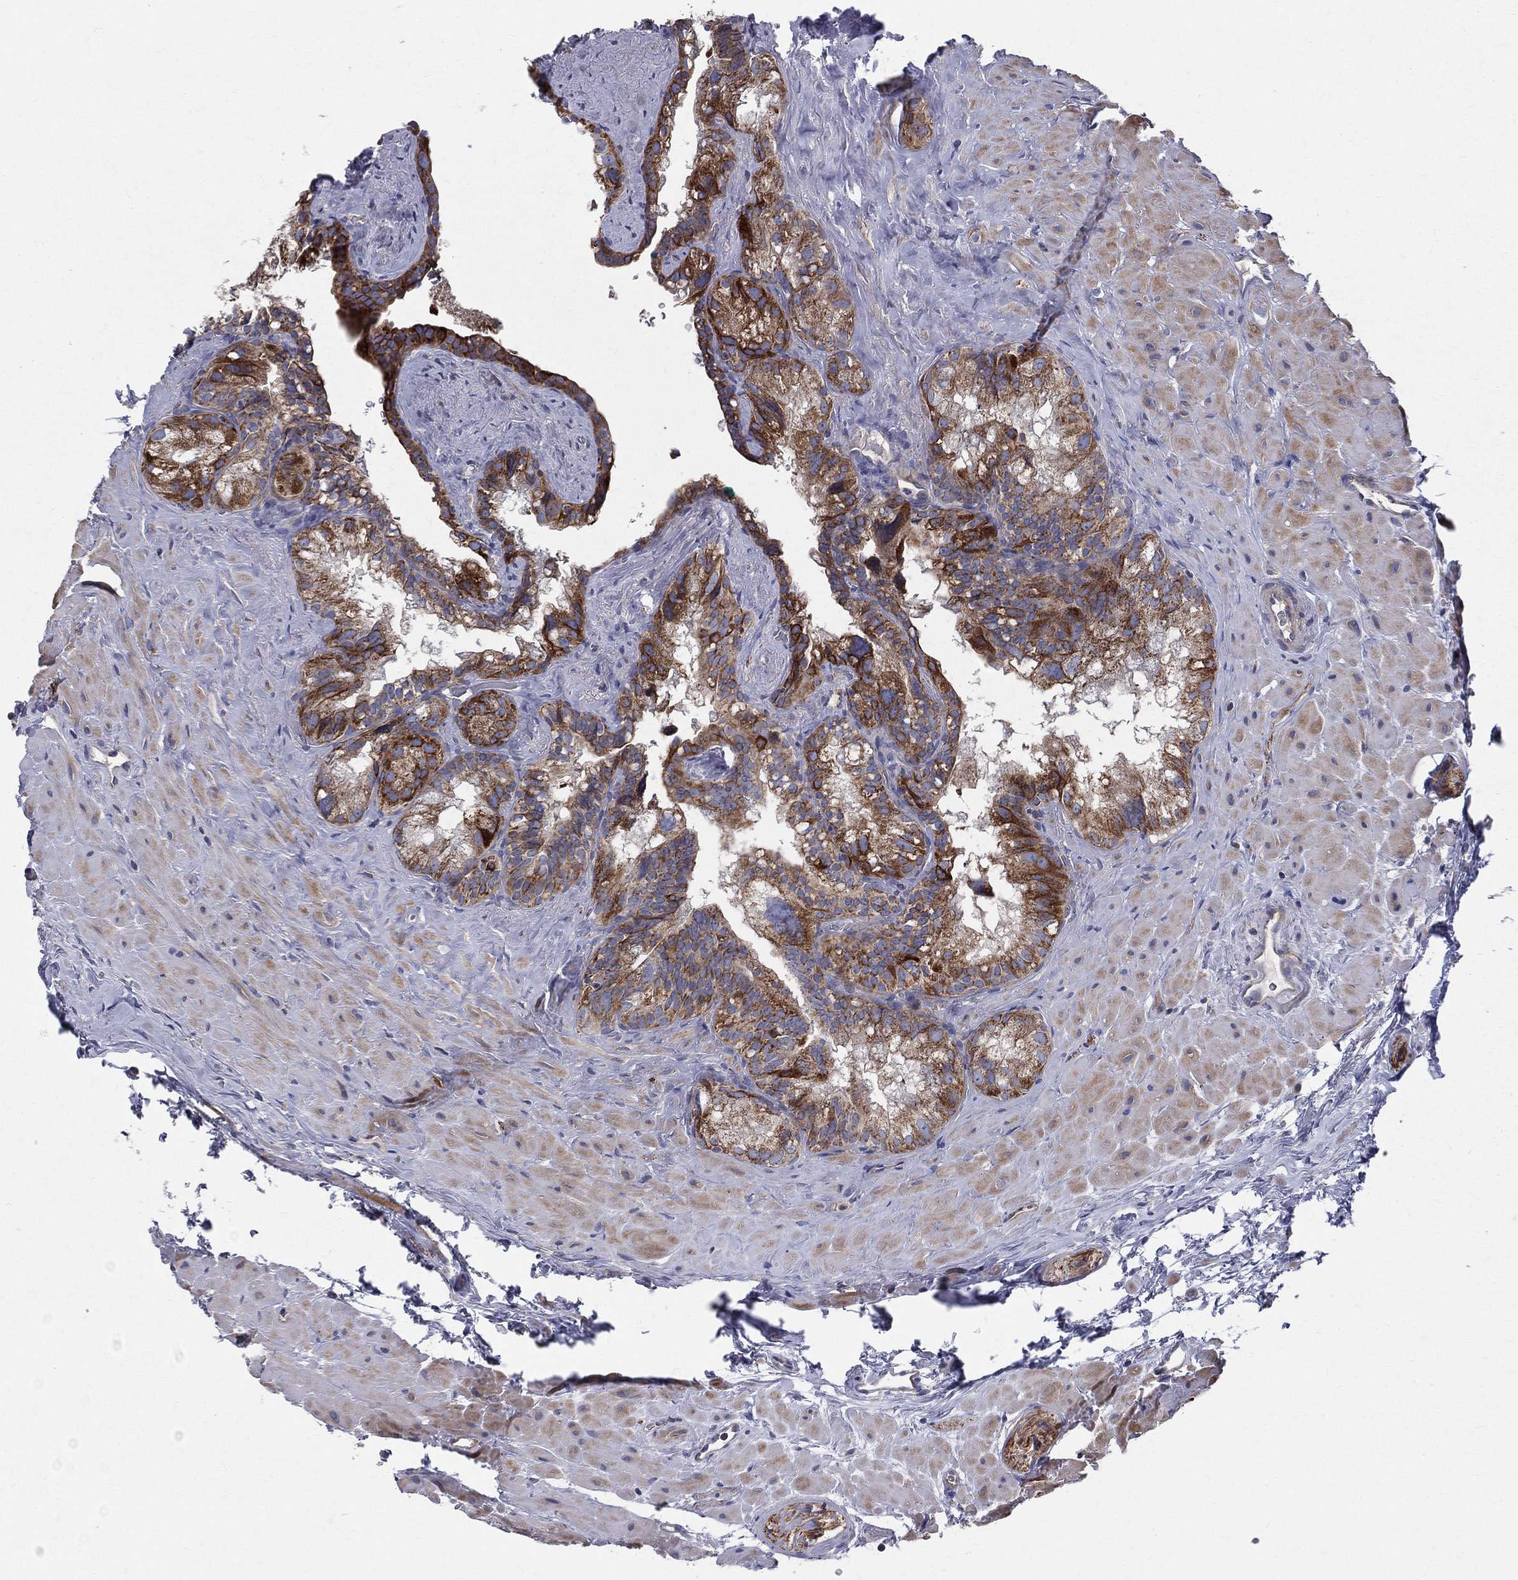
{"staining": {"intensity": "strong", "quantity": ">75%", "location": "cytoplasmic/membranous"}, "tissue": "seminal vesicle", "cell_type": "Glandular cells", "image_type": "normal", "snomed": [{"axis": "morphology", "description": "Normal tissue, NOS"}, {"axis": "topography", "description": "Seminal veicle"}], "caption": "Immunohistochemistry (DAB (3,3'-diaminobenzidine)) staining of benign seminal vesicle shows strong cytoplasmic/membranous protein positivity in approximately >75% of glandular cells.", "gene": "MIX23", "patient": {"sex": "male", "age": 72}}